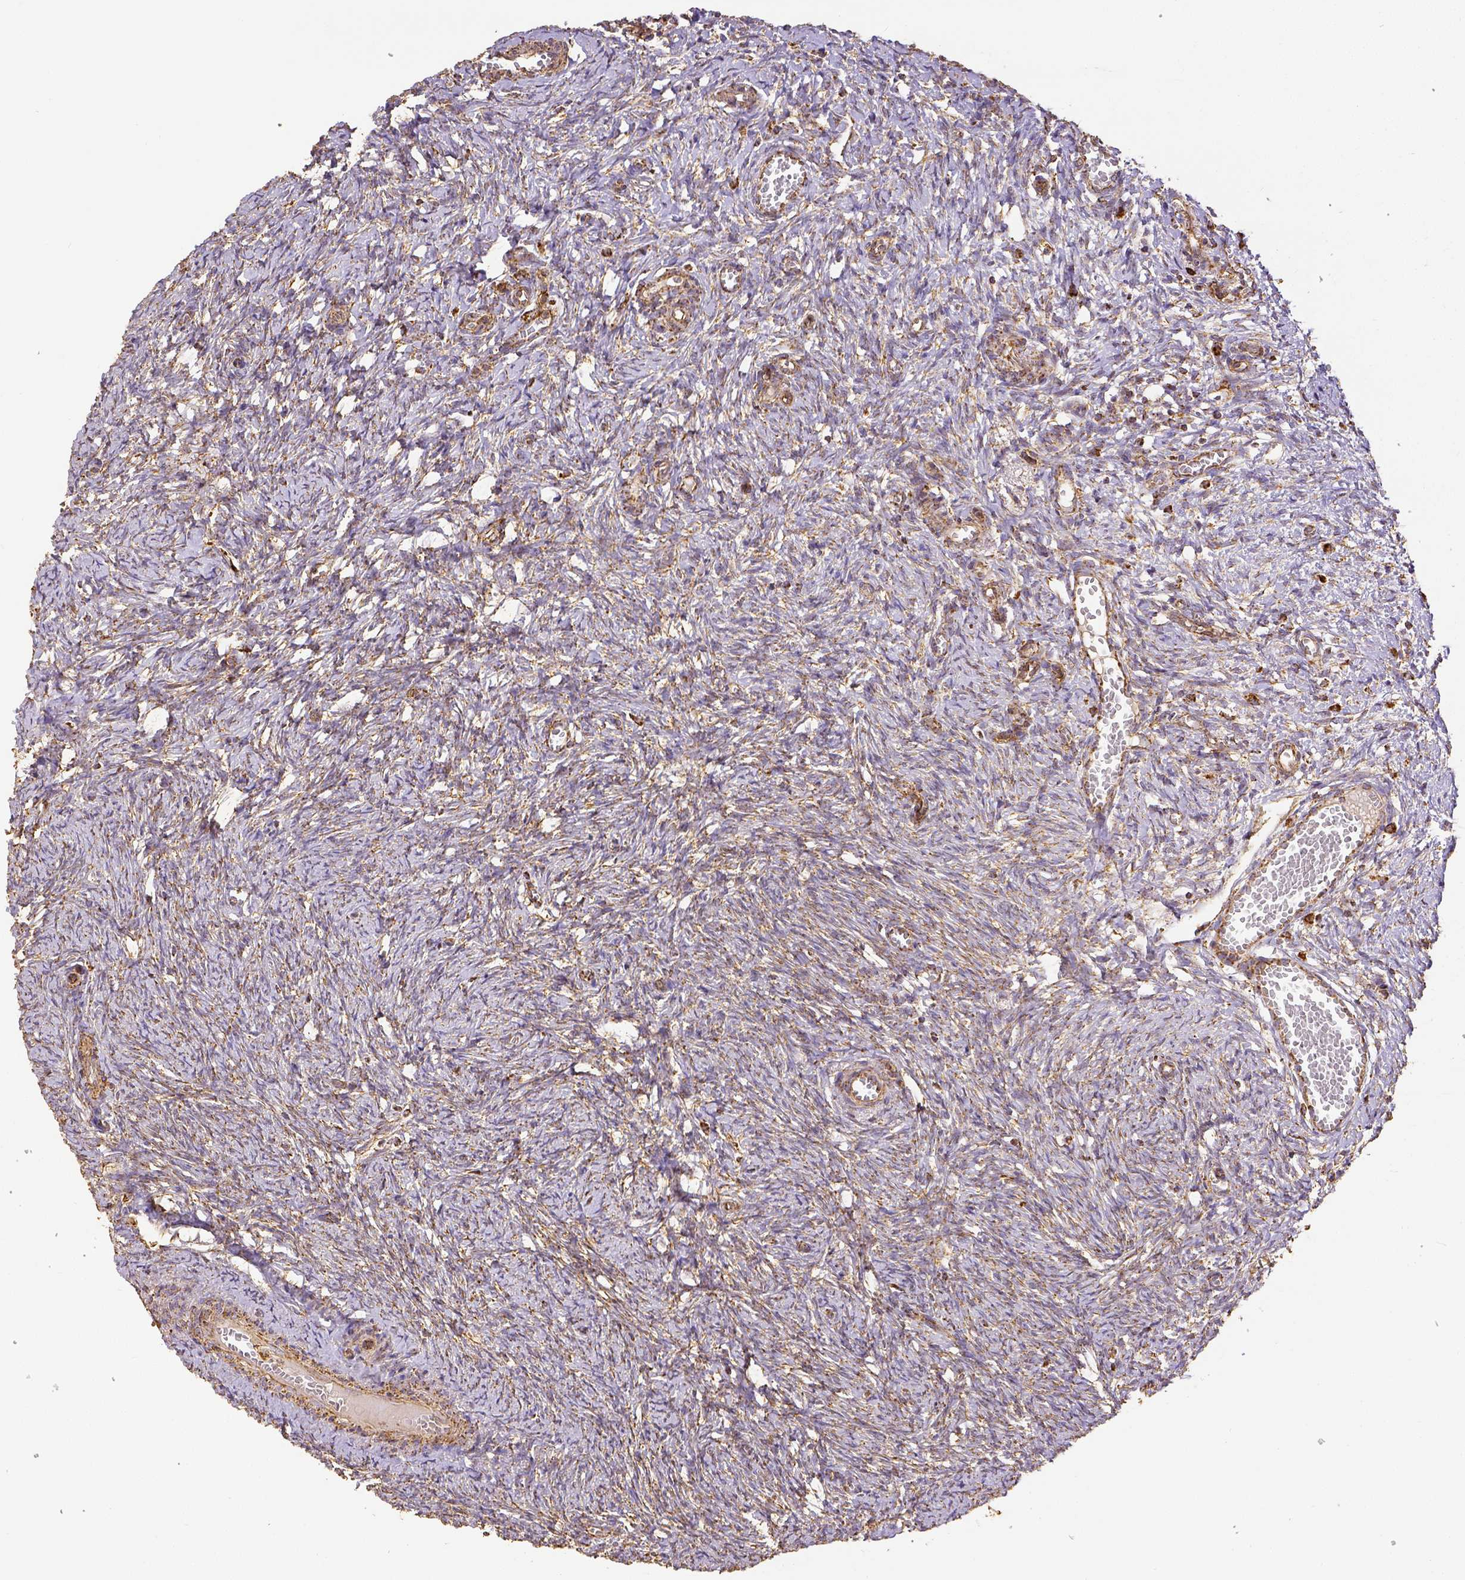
{"staining": {"intensity": "strong", "quantity": ">75%", "location": "cytoplasmic/membranous"}, "tissue": "ovary", "cell_type": "Follicle cells", "image_type": "normal", "snomed": [{"axis": "morphology", "description": "Normal tissue, NOS"}, {"axis": "topography", "description": "Ovary"}], "caption": "DAB immunohistochemical staining of unremarkable human ovary demonstrates strong cytoplasmic/membranous protein positivity in about >75% of follicle cells.", "gene": "SDHB", "patient": {"sex": "female", "age": 41}}